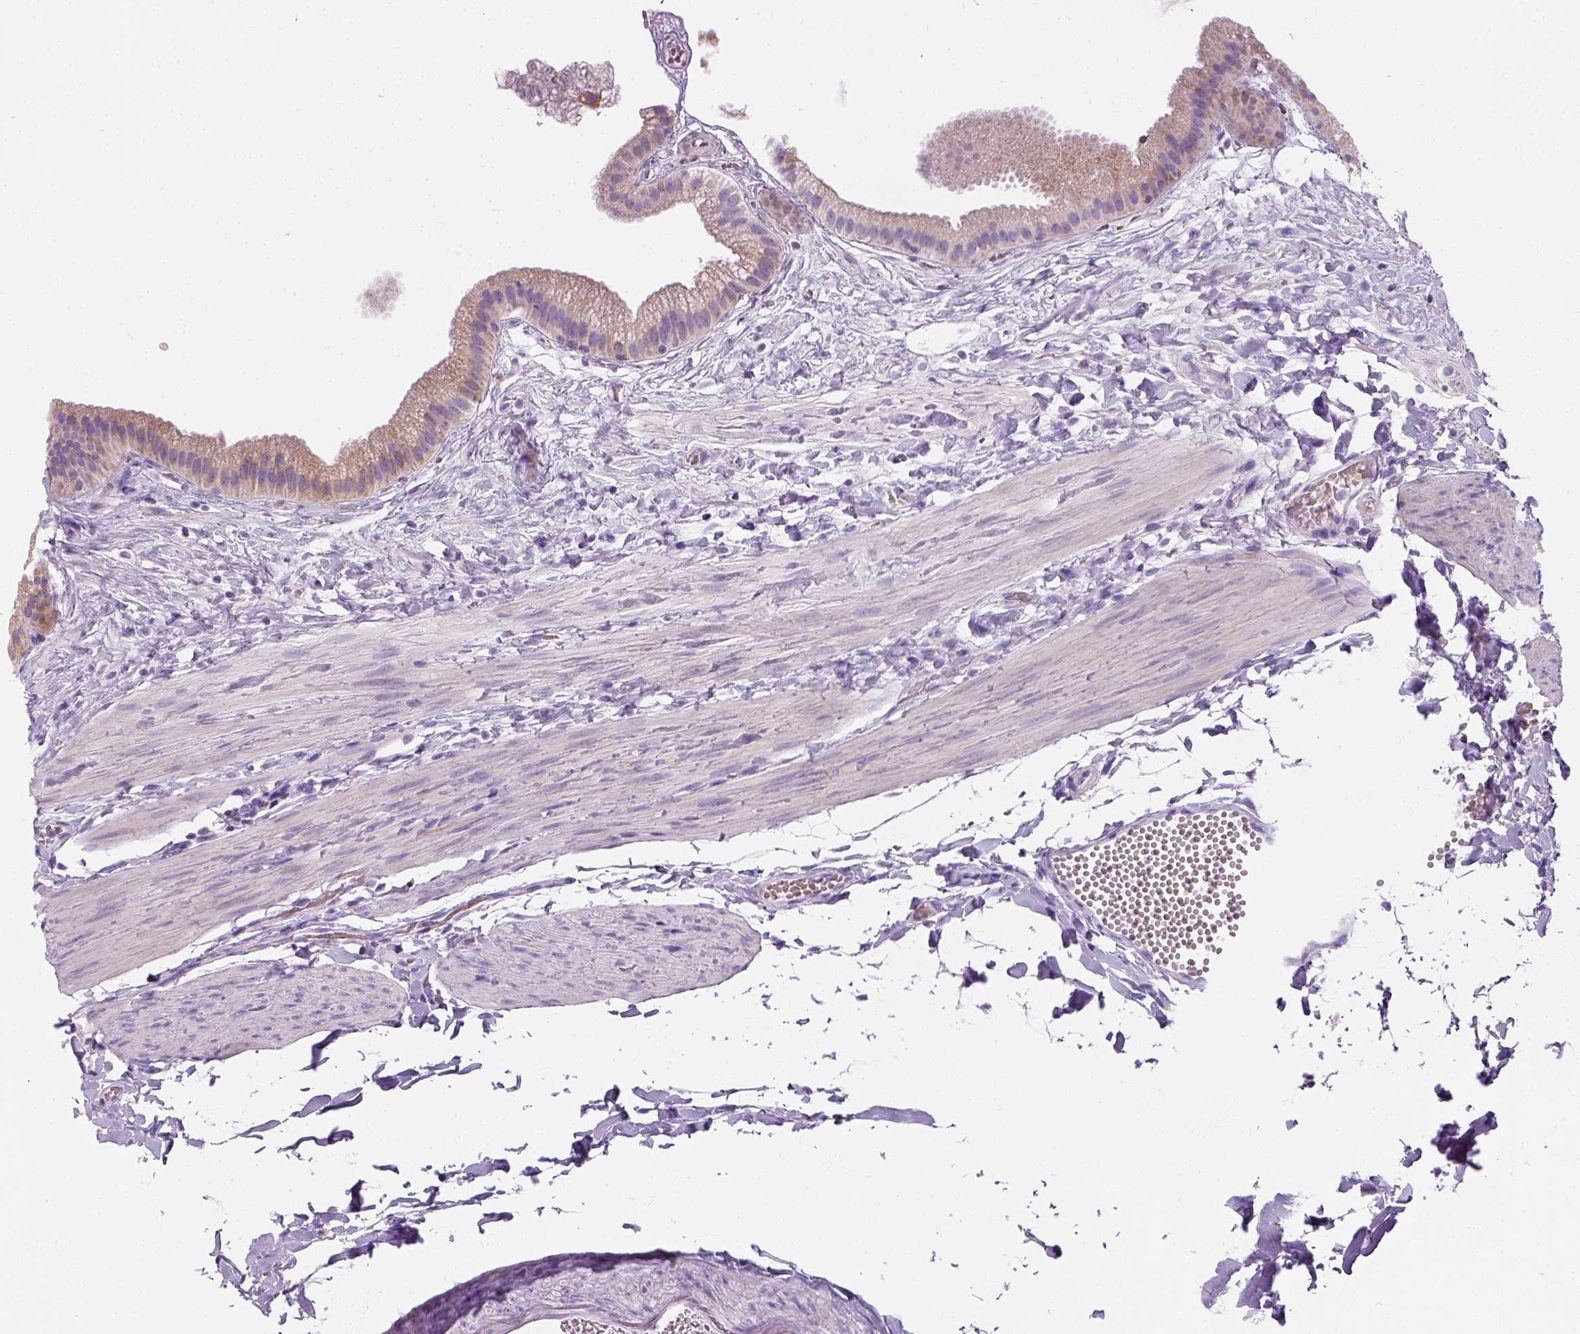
{"staining": {"intensity": "weak", "quantity": ">75%", "location": "cytoplasmic/membranous"}, "tissue": "gallbladder", "cell_type": "Glandular cells", "image_type": "normal", "snomed": [{"axis": "morphology", "description": "Normal tissue, NOS"}, {"axis": "topography", "description": "Gallbladder"}], "caption": "The immunohistochemical stain highlights weak cytoplasmic/membranous staining in glandular cells of unremarkable gallbladder.", "gene": "CES2", "patient": {"sex": "female", "age": 63}}